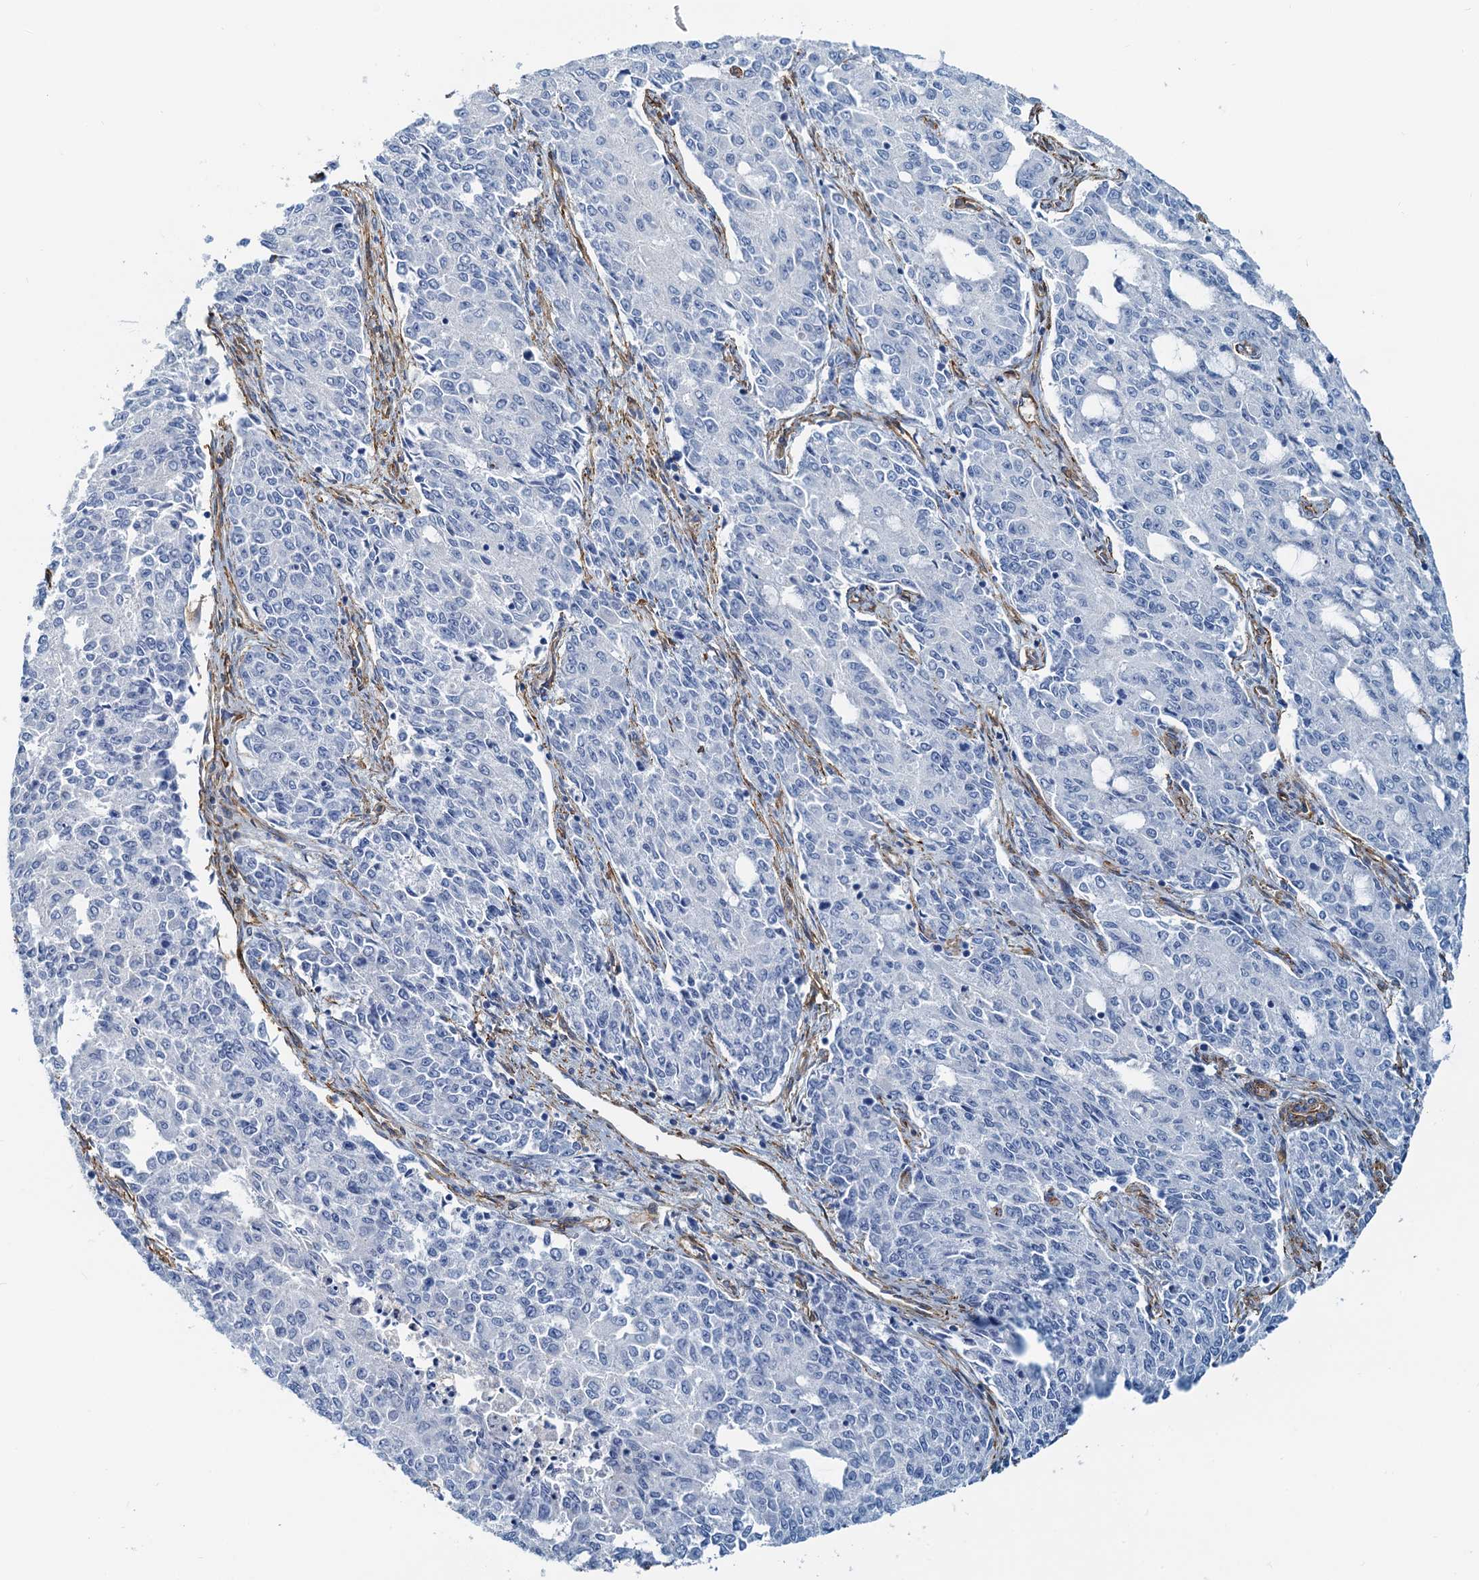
{"staining": {"intensity": "negative", "quantity": "none", "location": "none"}, "tissue": "endometrial cancer", "cell_type": "Tumor cells", "image_type": "cancer", "snomed": [{"axis": "morphology", "description": "Adenocarcinoma, NOS"}, {"axis": "topography", "description": "Endometrium"}], "caption": "An IHC photomicrograph of endometrial cancer is shown. There is no staining in tumor cells of endometrial cancer. (Stains: DAB (3,3'-diaminobenzidine) immunohistochemistry with hematoxylin counter stain, Microscopy: brightfield microscopy at high magnification).", "gene": "DGKG", "patient": {"sex": "female", "age": 50}}